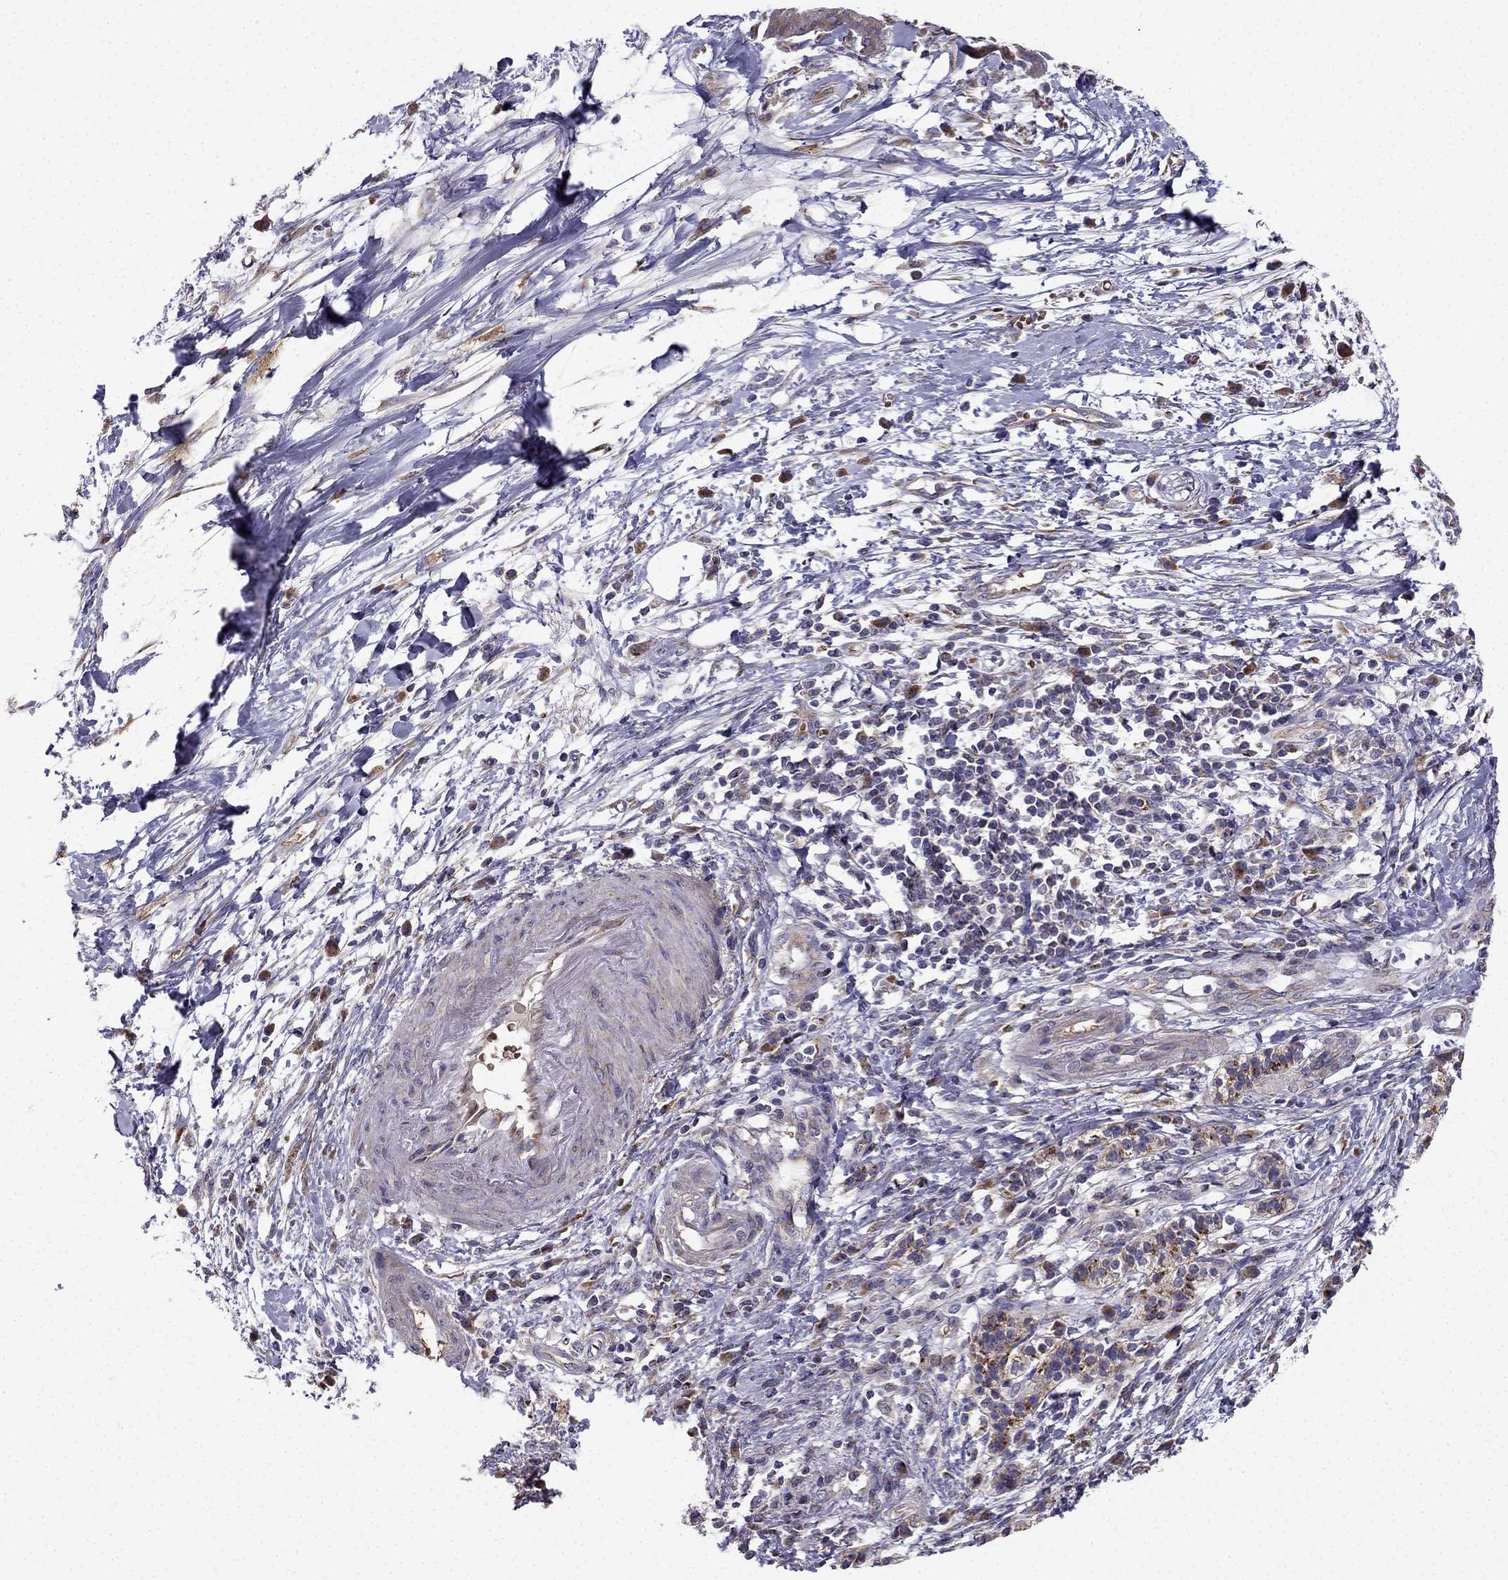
{"staining": {"intensity": "moderate", "quantity": "25%-75%", "location": "cytoplasmic/membranous"}, "tissue": "pancreatic cancer", "cell_type": "Tumor cells", "image_type": "cancer", "snomed": [{"axis": "morphology", "description": "Normal tissue, NOS"}, {"axis": "morphology", "description": "Adenocarcinoma, NOS"}, {"axis": "topography", "description": "Lymph node"}, {"axis": "topography", "description": "Pancreas"}], "caption": "Tumor cells demonstrate medium levels of moderate cytoplasmic/membranous staining in about 25%-75% of cells in pancreatic cancer (adenocarcinoma).", "gene": "B4GALT7", "patient": {"sex": "female", "age": 58}}